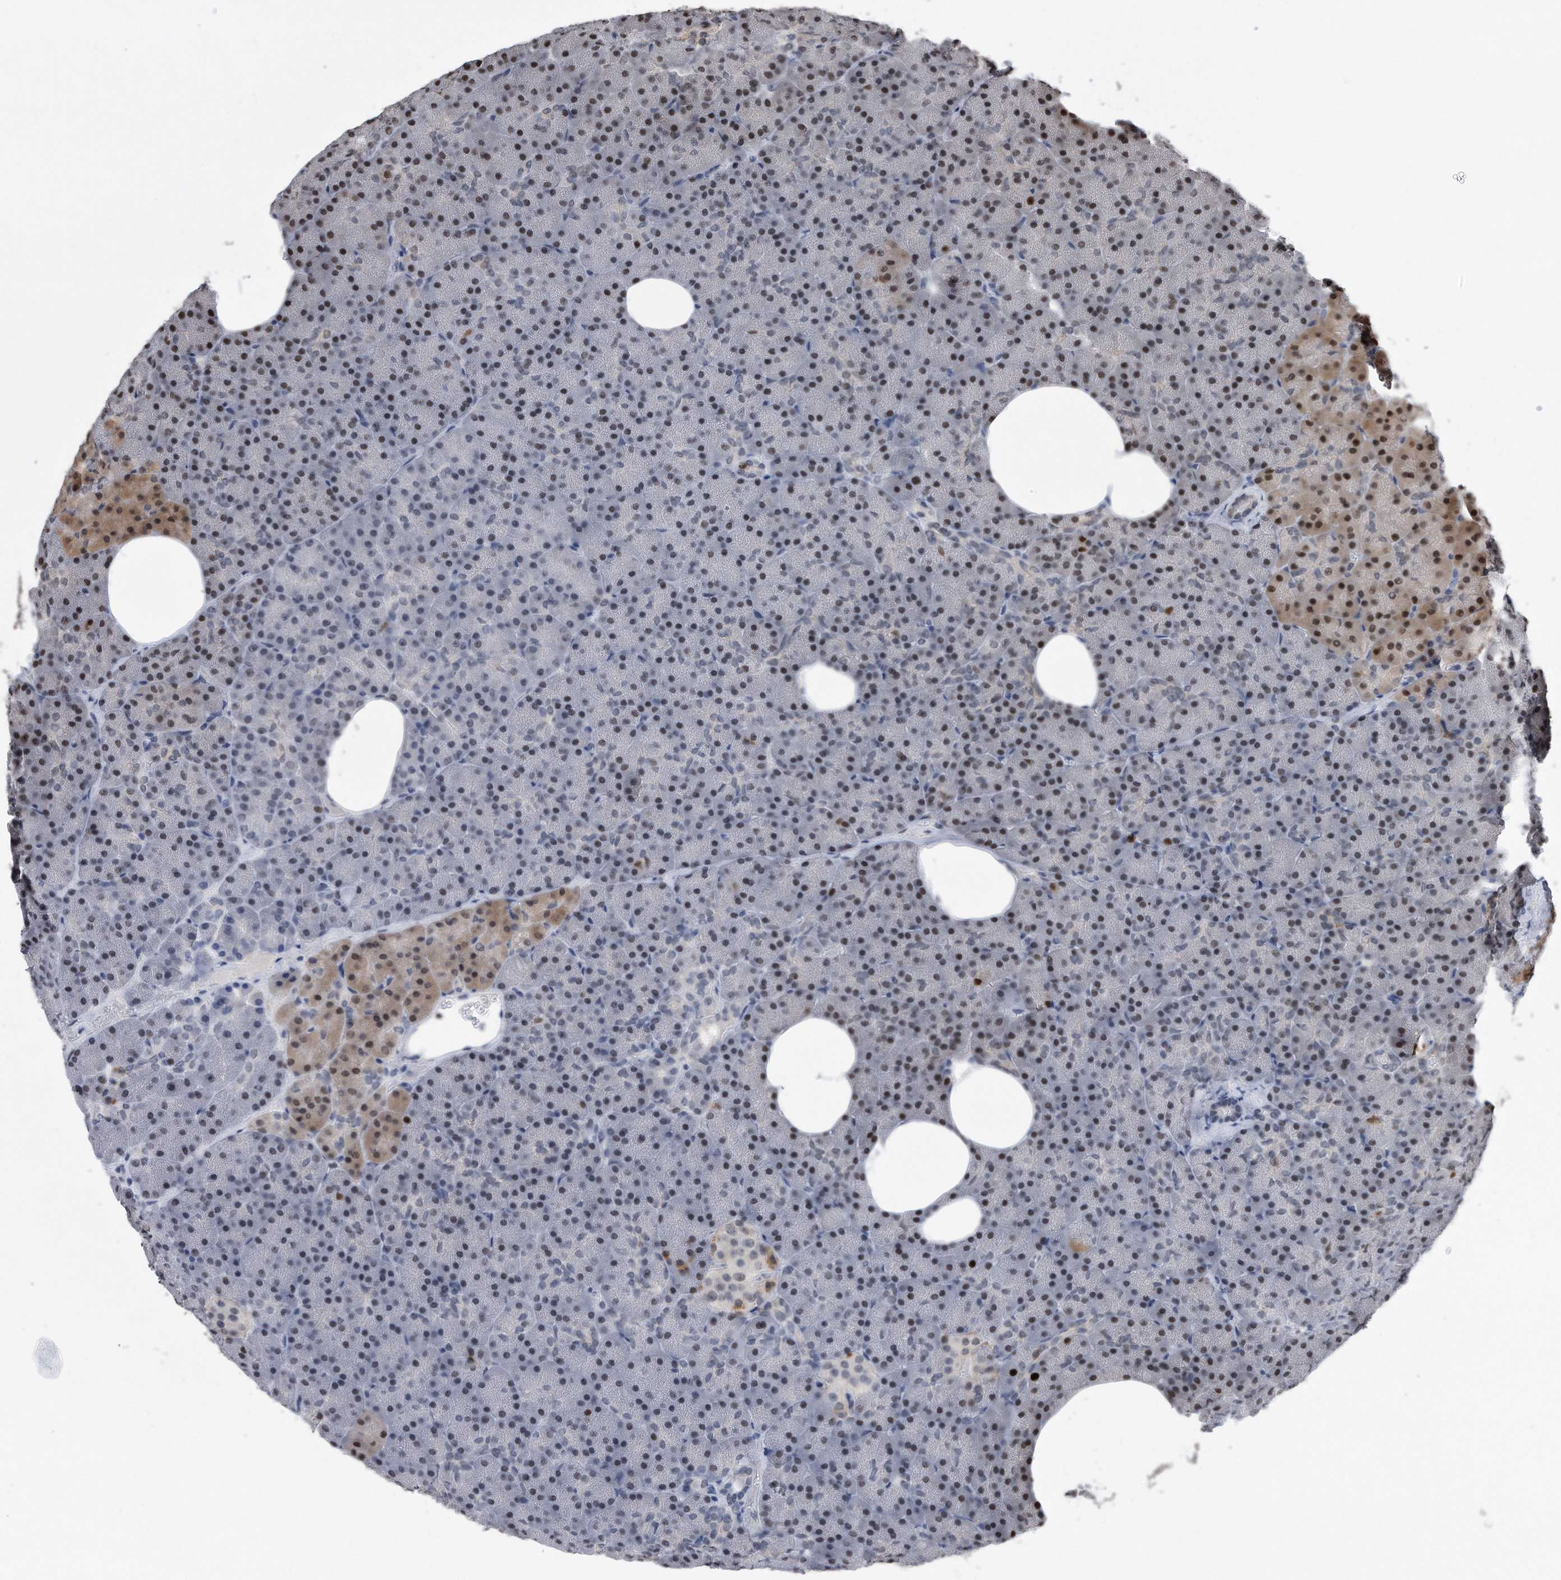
{"staining": {"intensity": "moderate", "quantity": "<25%", "location": "cytoplasmic/membranous,nuclear"}, "tissue": "pancreas", "cell_type": "Exocrine glandular cells", "image_type": "normal", "snomed": [{"axis": "morphology", "description": "Normal tissue, NOS"}, {"axis": "morphology", "description": "Carcinoid, malignant, NOS"}, {"axis": "topography", "description": "Pancreas"}], "caption": "Protein expression analysis of unremarkable human pancreas reveals moderate cytoplasmic/membranous,nuclear expression in about <25% of exocrine glandular cells.", "gene": "PCNA", "patient": {"sex": "female", "age": 35}}